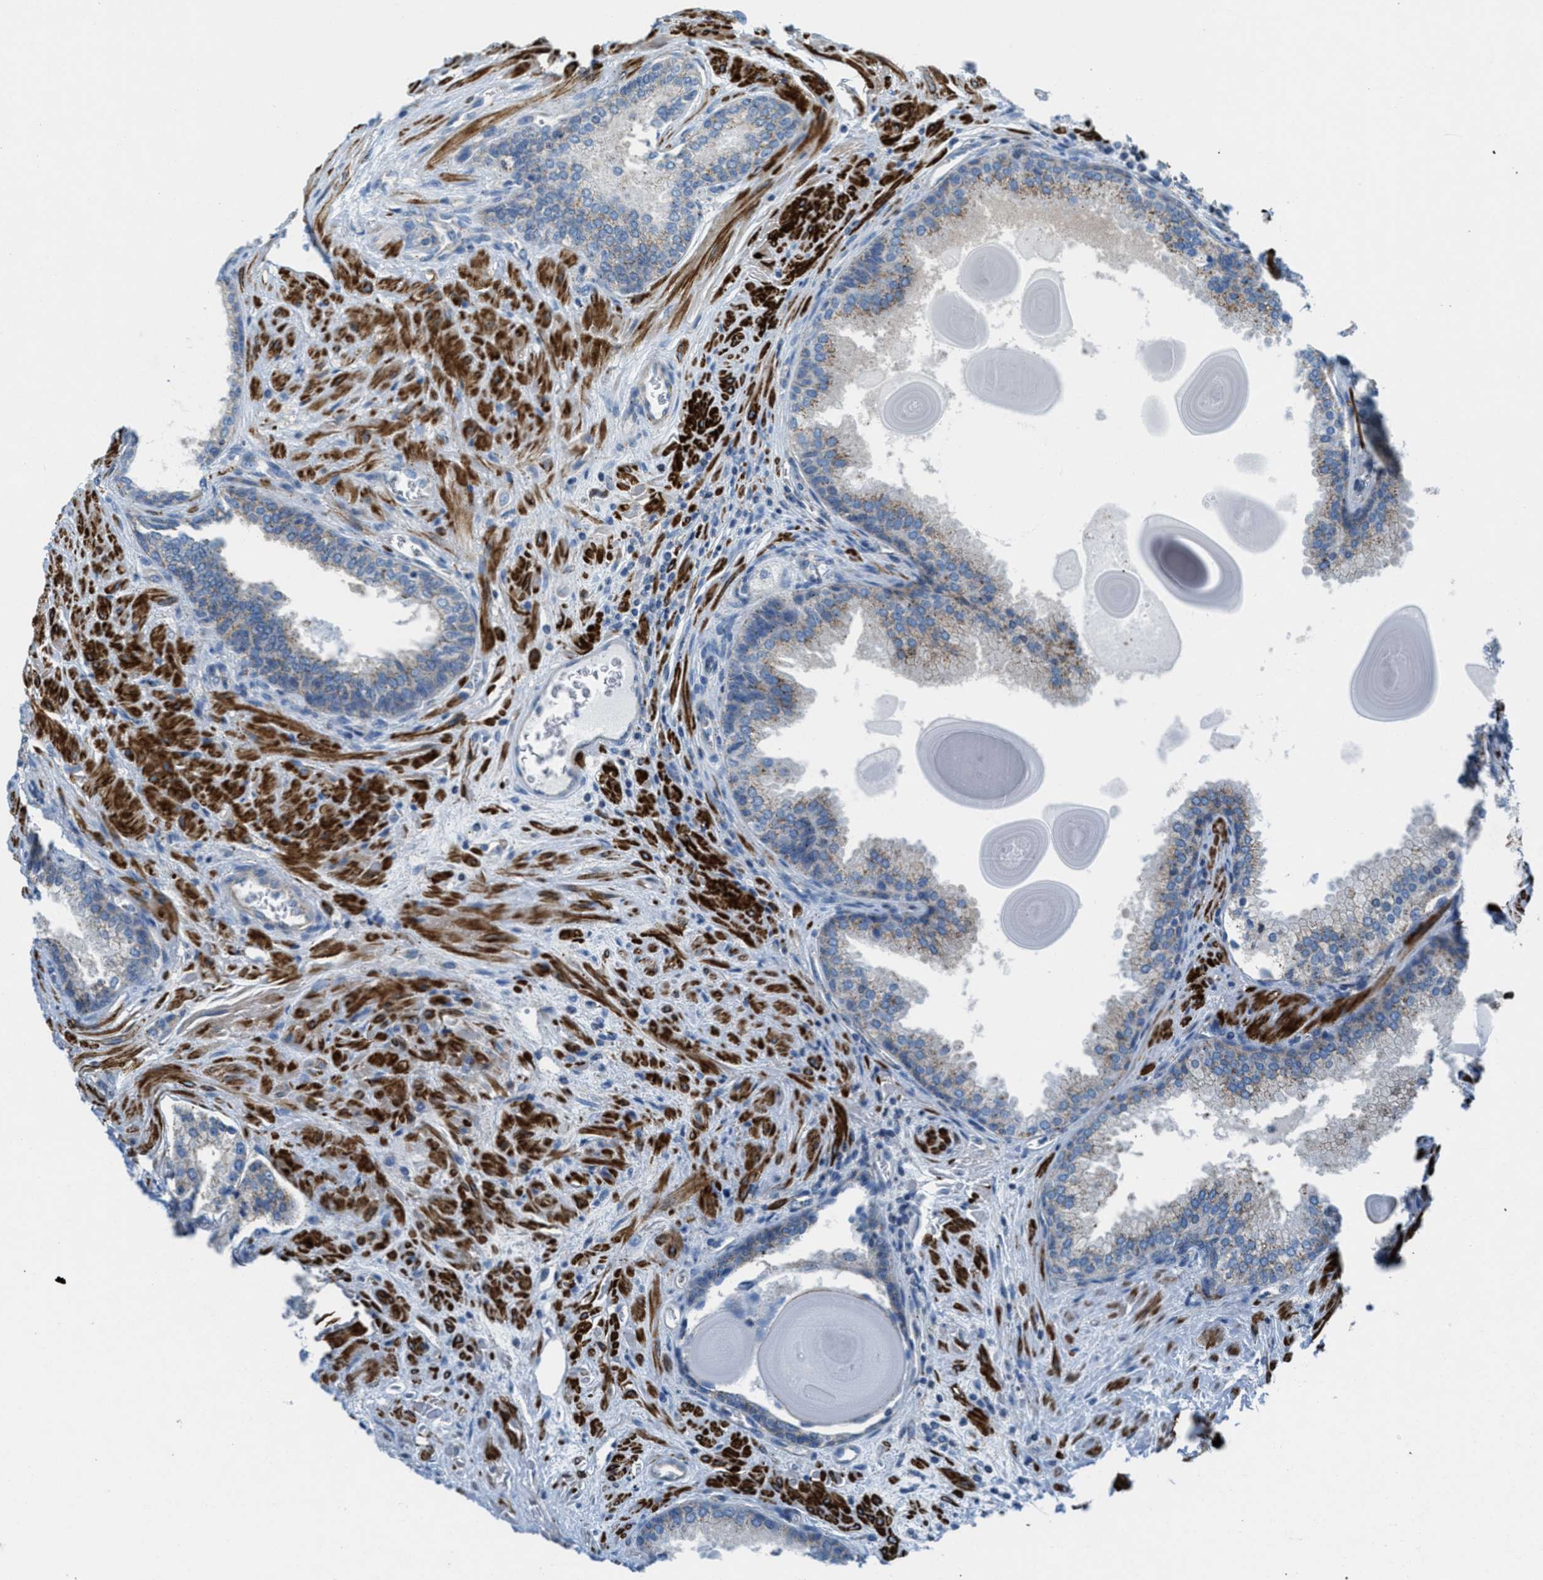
{"staining": {"intensity": "weak", "quantity": "<25%", "location": "cytoplasmic/membranous"}, "tissue": "prostate cancer", "cell_type": "Tumor cells", "image_type": "cancer", "snomed": [{"axis": "morphology", "description": "Adenocarcinoma, High grade"}, {"axis": "topography", "description": "Prostate"}], "caption": "Immunohistochemistry (IHC) image of neoplastic tissue: human prostate cancer (adenocarcinoma (high-grade)) stained with DAB shows no significant protein positivity in tumor cells.", "gene": "MFSD13A", "patient": {"sex": "male", "age": 65}}